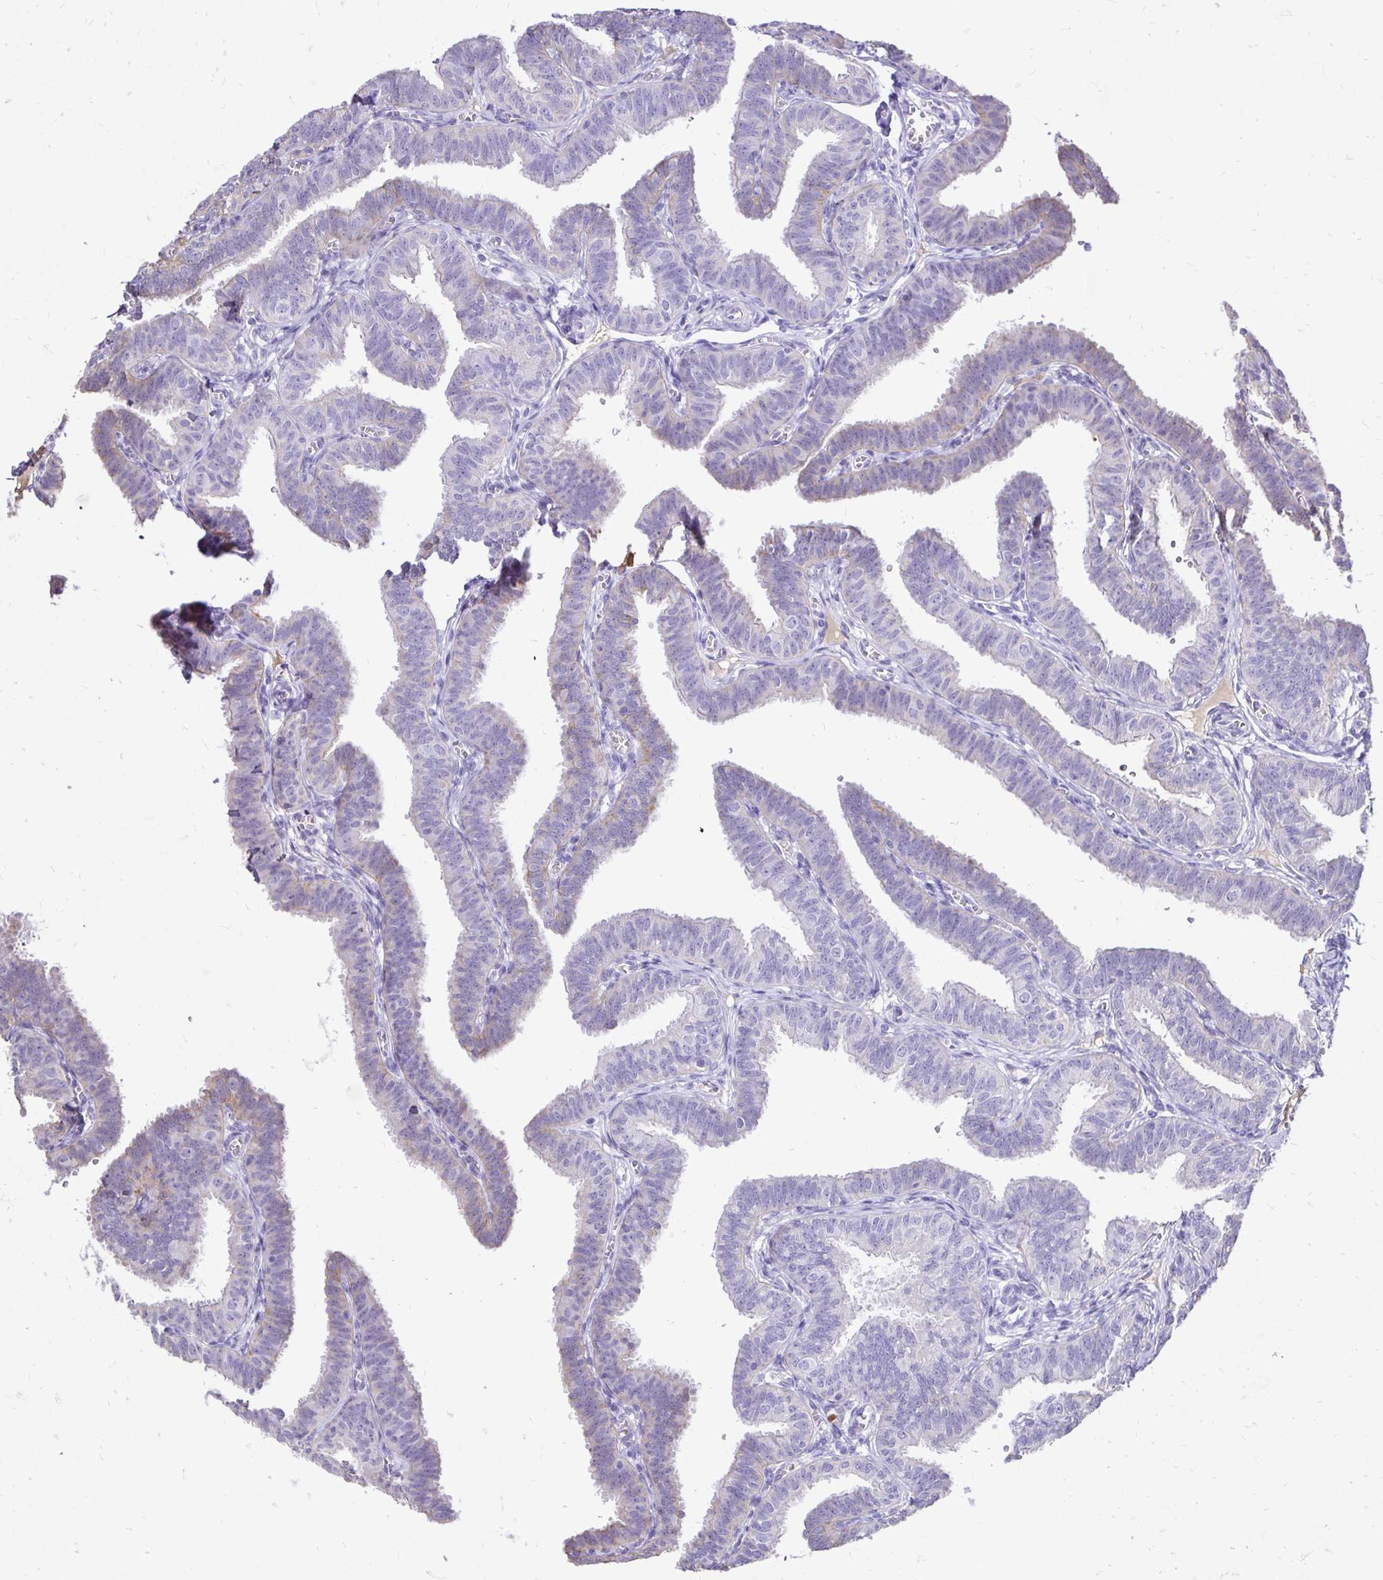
{"staining": {"intensity": "moderate", "quantity": "25%-75%", "location": "cytoplasmic/membranous"}, "tissue": "fallopian tube", "cell_type": "Glandular cells", "image_type": "normal", "snomed": [{"axis": "morphology", "description": "Normal tissue, NOS"}, {"axis": "topography", "description": "Fallopian tube"}], "caption": "Immunohistochemical staining of benign fallopian tube exhibits medium levels of moderate cytoplasmic/membranous positivity in approximately 25%-75% of glandular cells.", "gene": "TAF1D", "patient": {"sex": "female", "age": 25}}